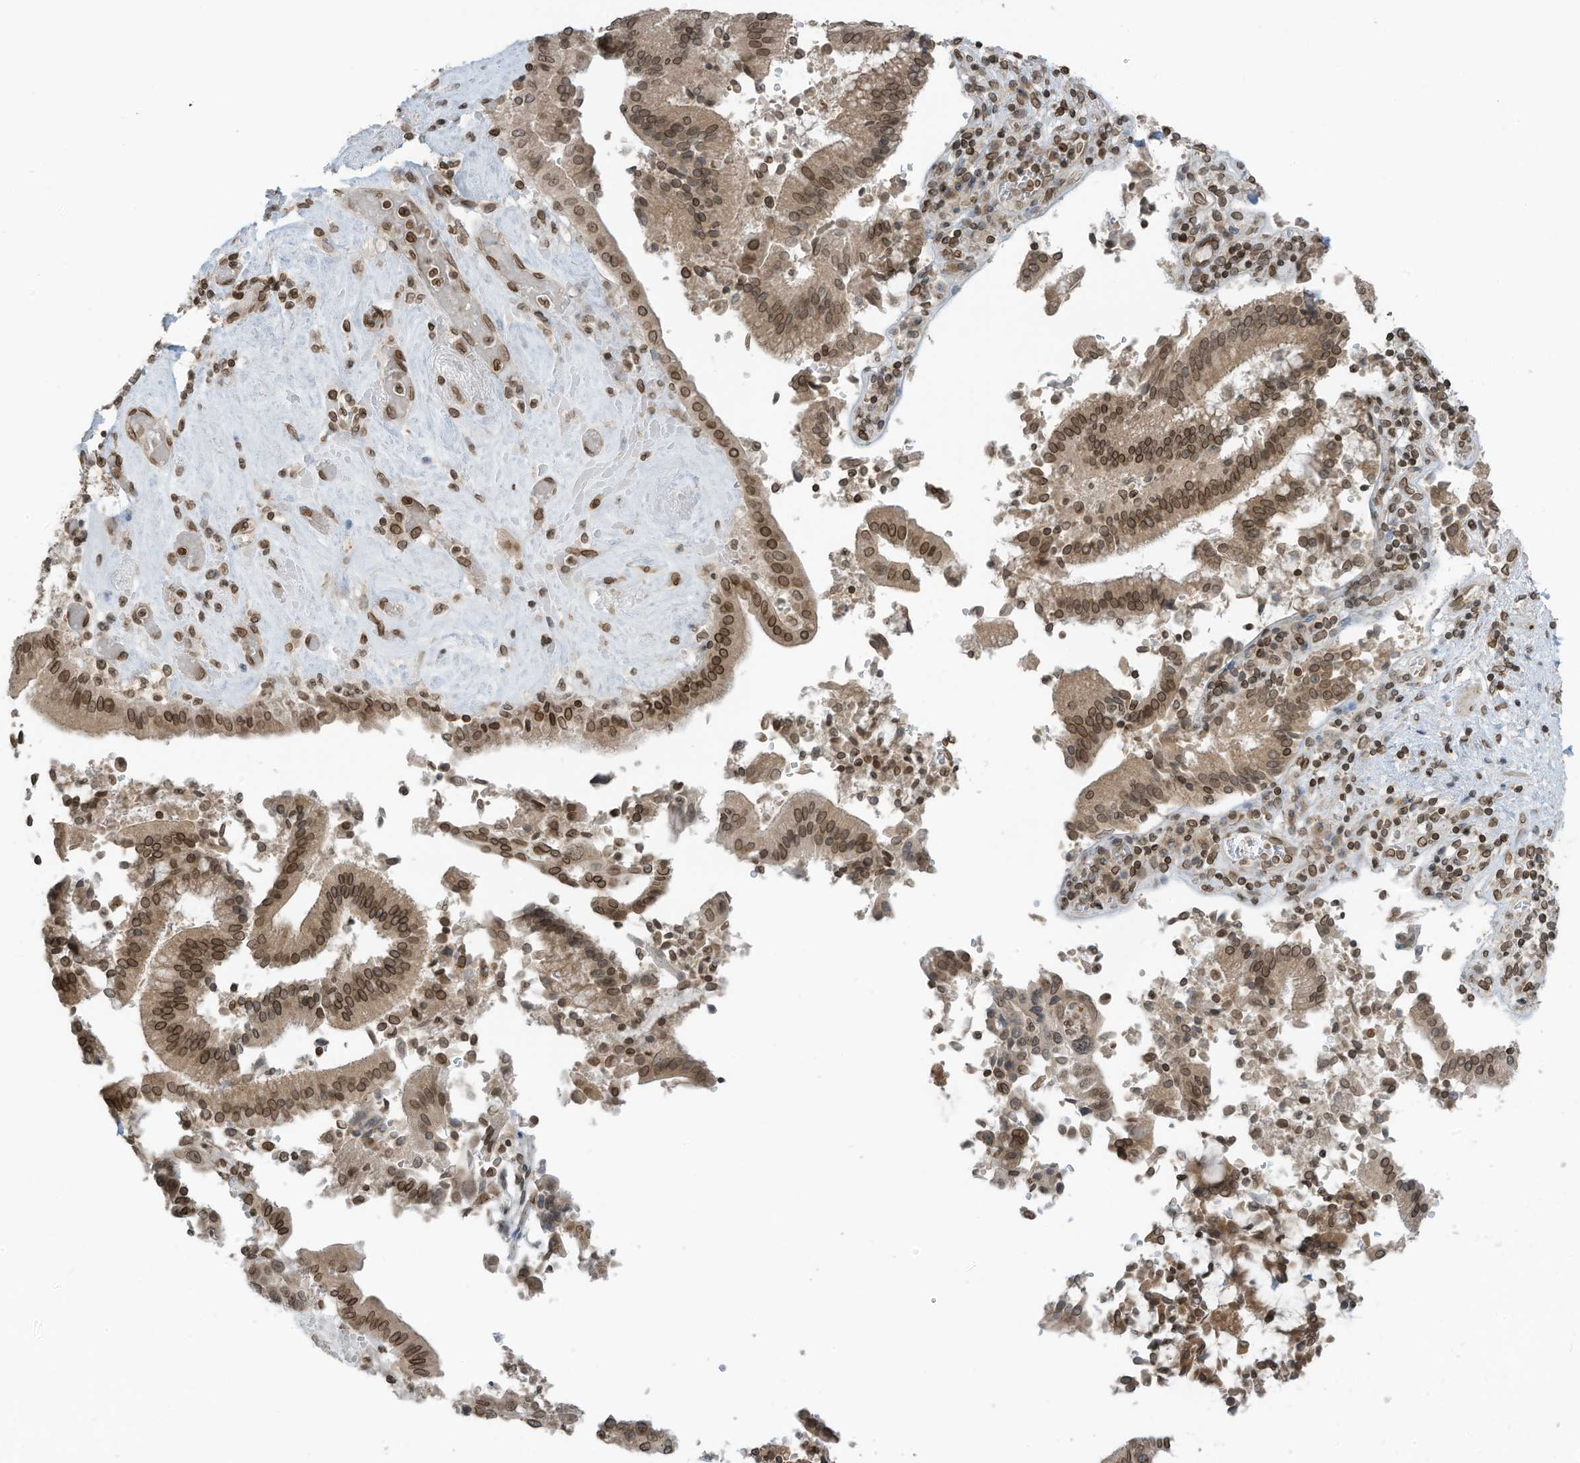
{"staining": {"intensity": "moderate", "quantity": ">75%", "location": "cytoplasmic/membranous,nuclear"}, "tissue": "pancreatic cancer", "cell_type": "Tumor cells", "image_type": "cancer", "snomed": [{"axis": "morphology", "description": "Adenocarcinoma, NOS"}, {"axis": "topography", "description": "Pancreas"}], "caption": "Pancreatic adenocarcinoma tissue reveals moderate cytoplasmic/membranous and nuclear expression in approximately >75% of tumor cells", "gene": "RABL3", "patient": {"sex": "male", "age": 46}}